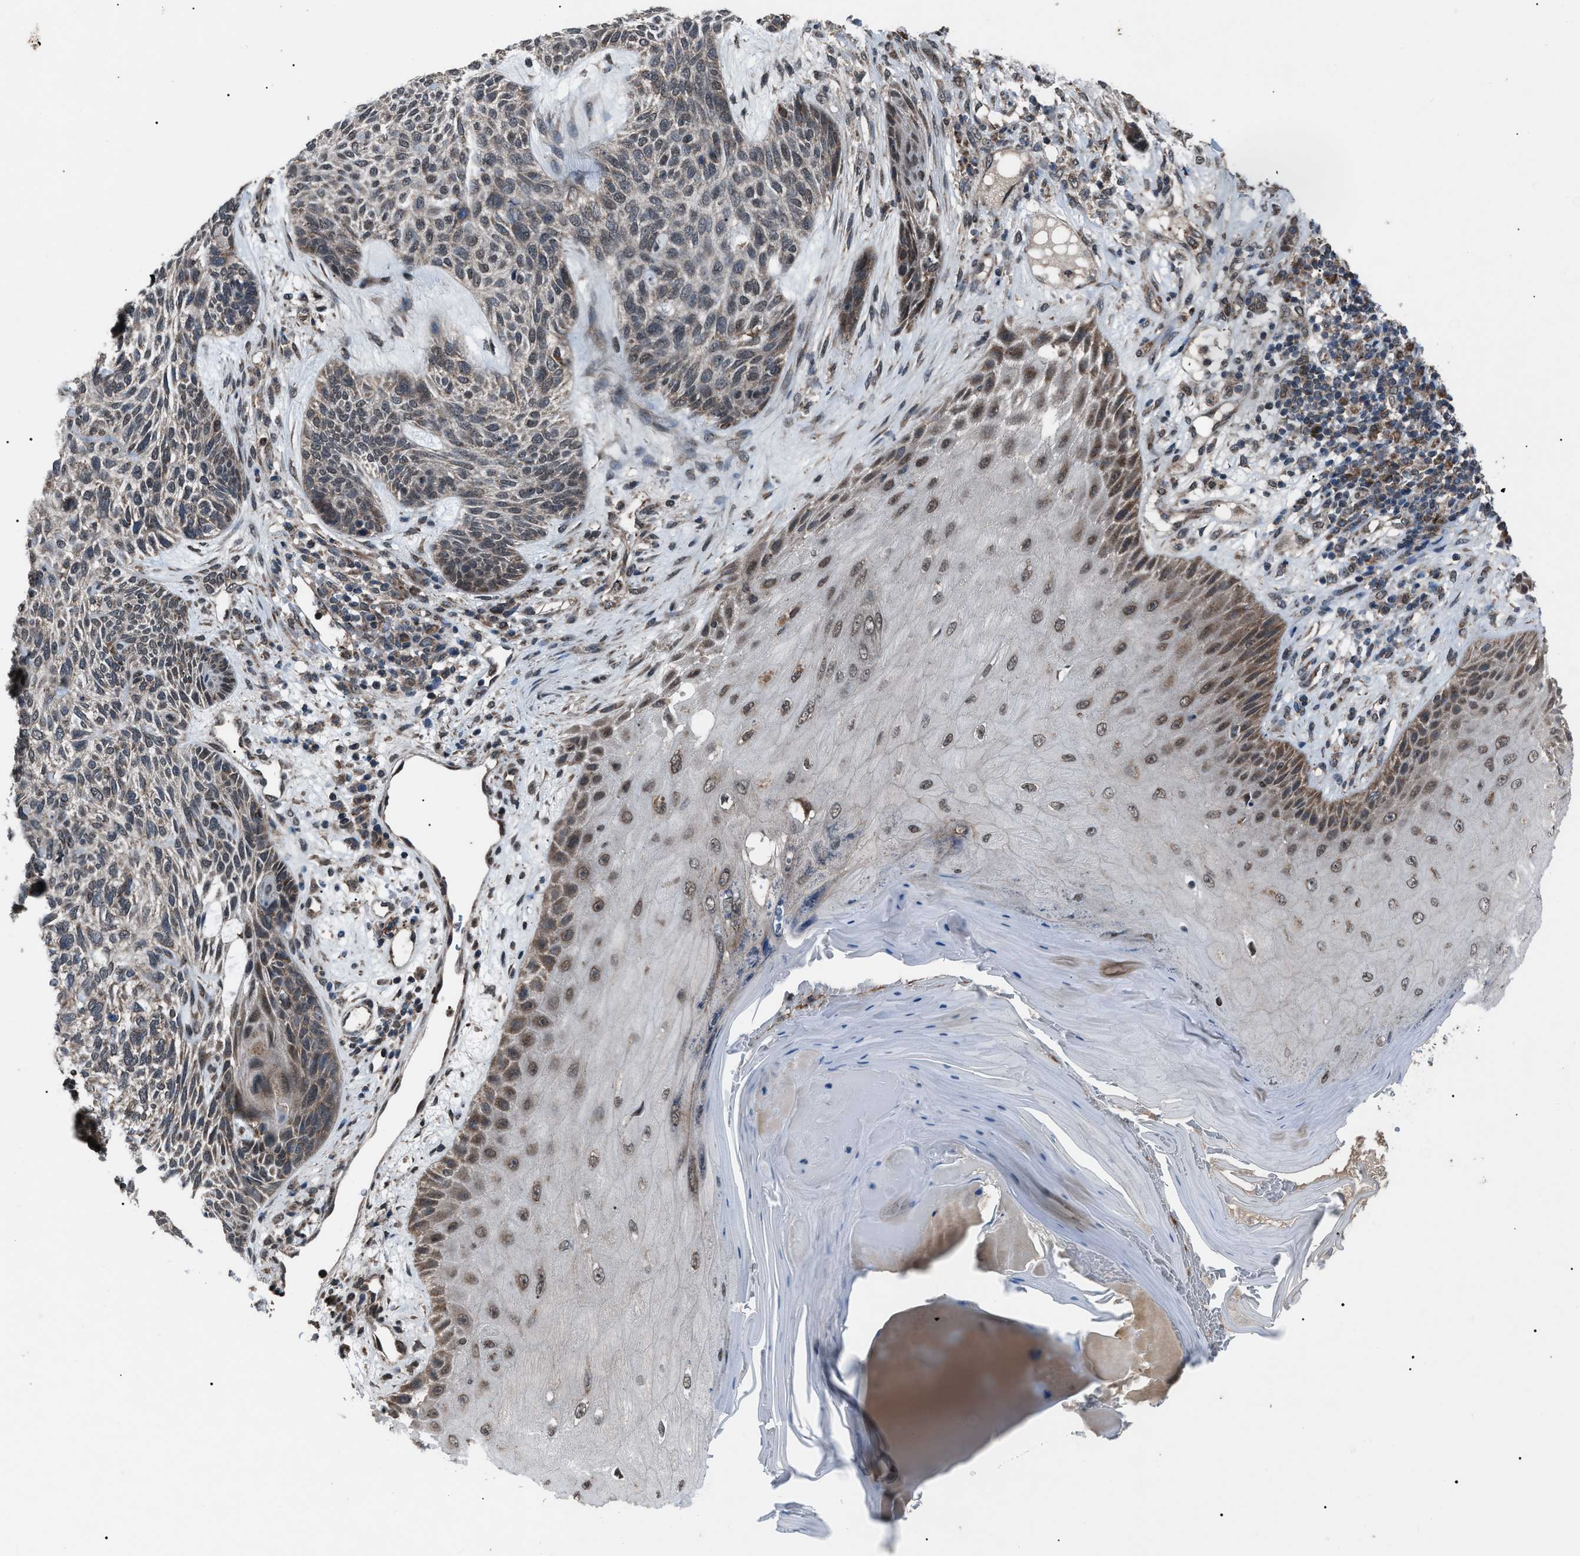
{"staining": {"intensity": "moderate", "quantity": "25%-75%", "location": "cytoplasmic/membranous"}, "tissue": "skin cancer", "cell_type": "Tumor cells", "image_type": "cancer", "snomed": [{"axis": "morphology", "description": "Basal cell carcinoma"}, {"axis": "topography", "description": "Skin"}], "caption": "Moderate cytoplasmic/membranous expression for a protein is identified in approximately 25%-75% of tumor cells of skin cancer using immunohistochemistry.", "gene": "ZFAND2A", "patient": {"sex": "male", "age": 55}}